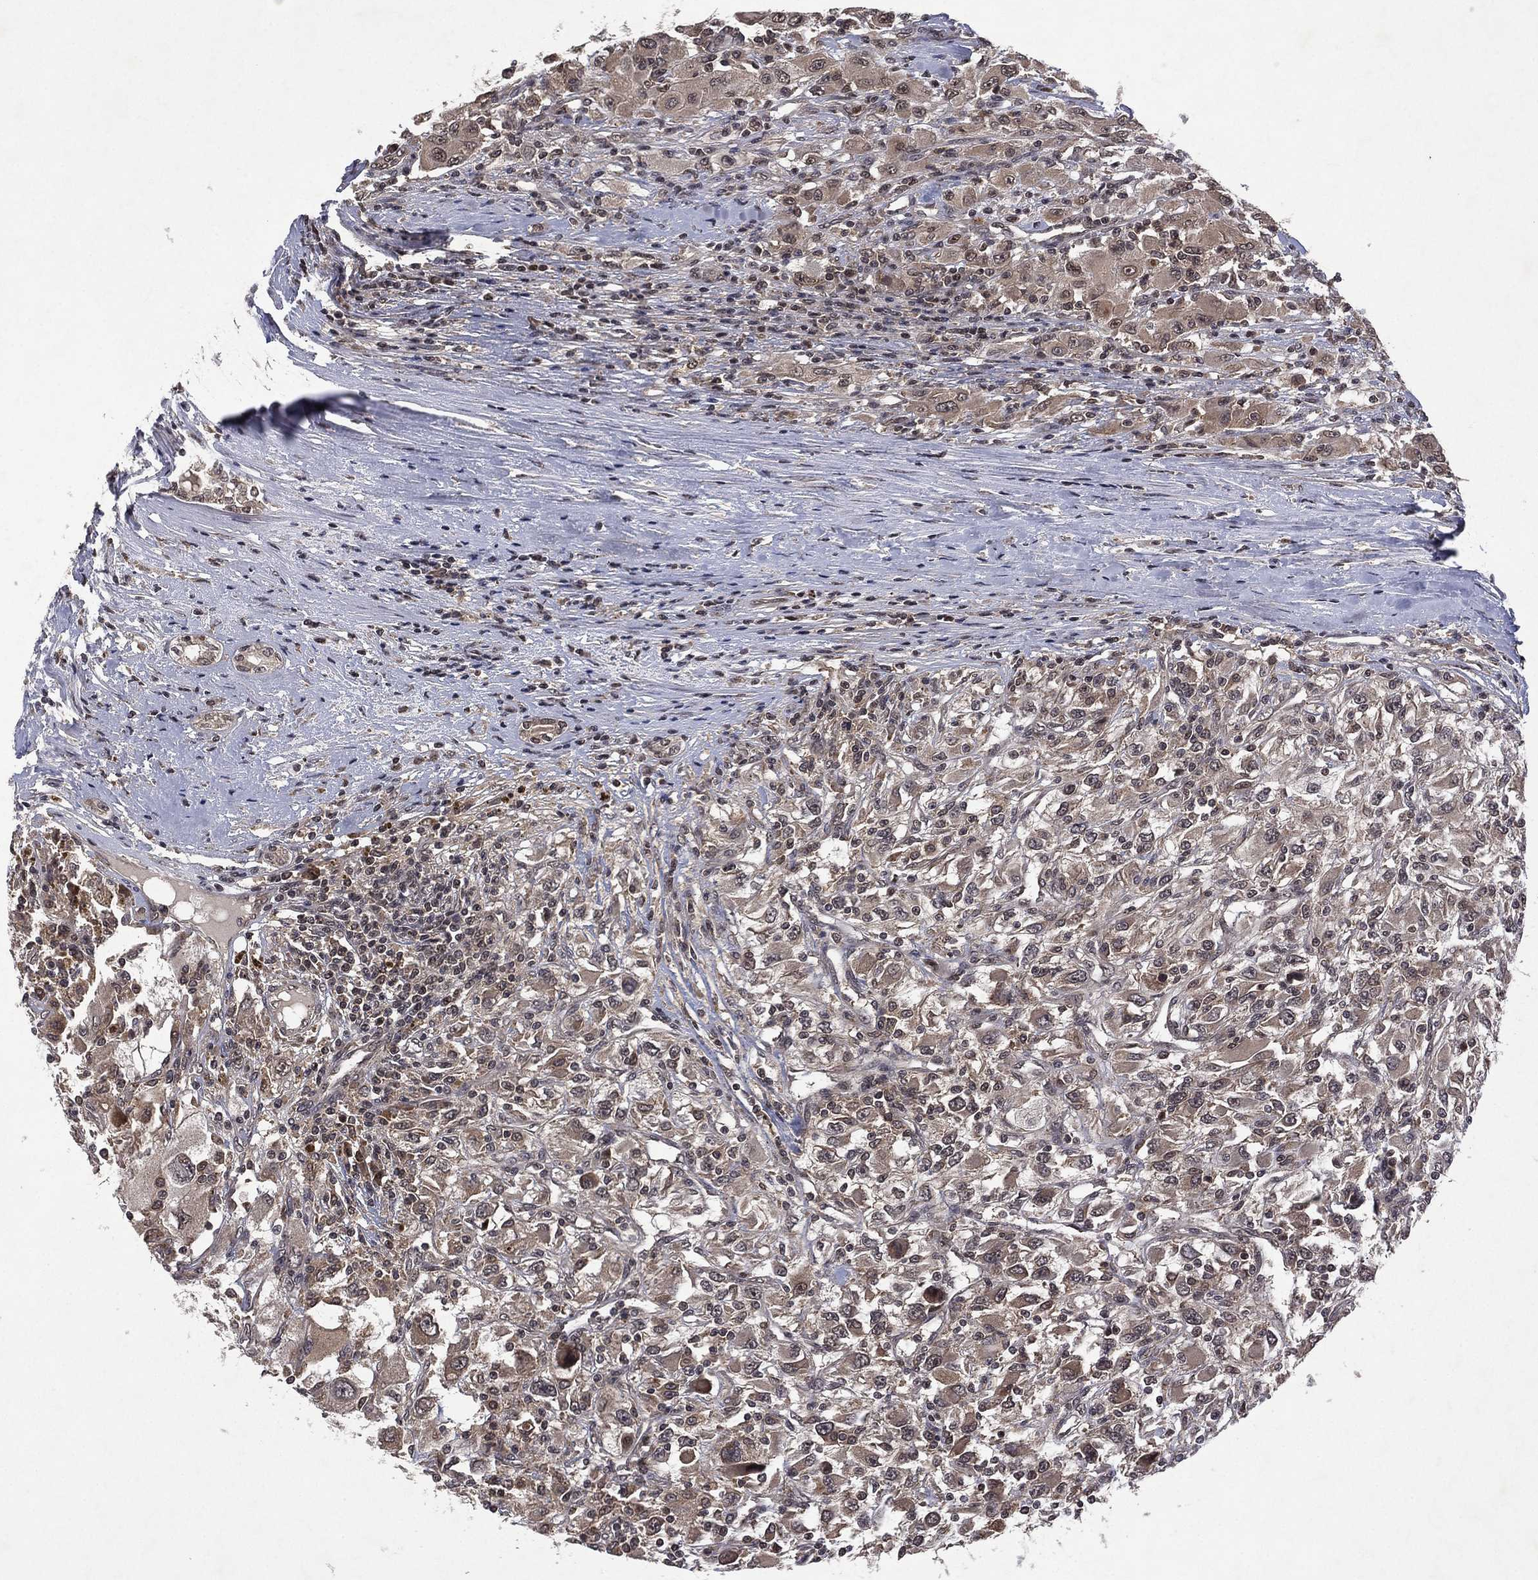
{"staining": {"intensity": "weak", "quantity": "<25%", "location": "cytoplasmic/membranous"}, "tissue": "renal cancer", "cell_type": "Tumor cells", "image_type": "cancer", "snomed": [{"axis": "morphology", "description": "Adenocarcinoma, NOS"}, {"axis": "topography", "description": "Kidney"}], "caption": "A photomicrograph of human adenocarcinoma (renal) is negative for staining in tumor cells.", "gene": "ATG4B", "patient": {"sex": "female", "age": 67}}